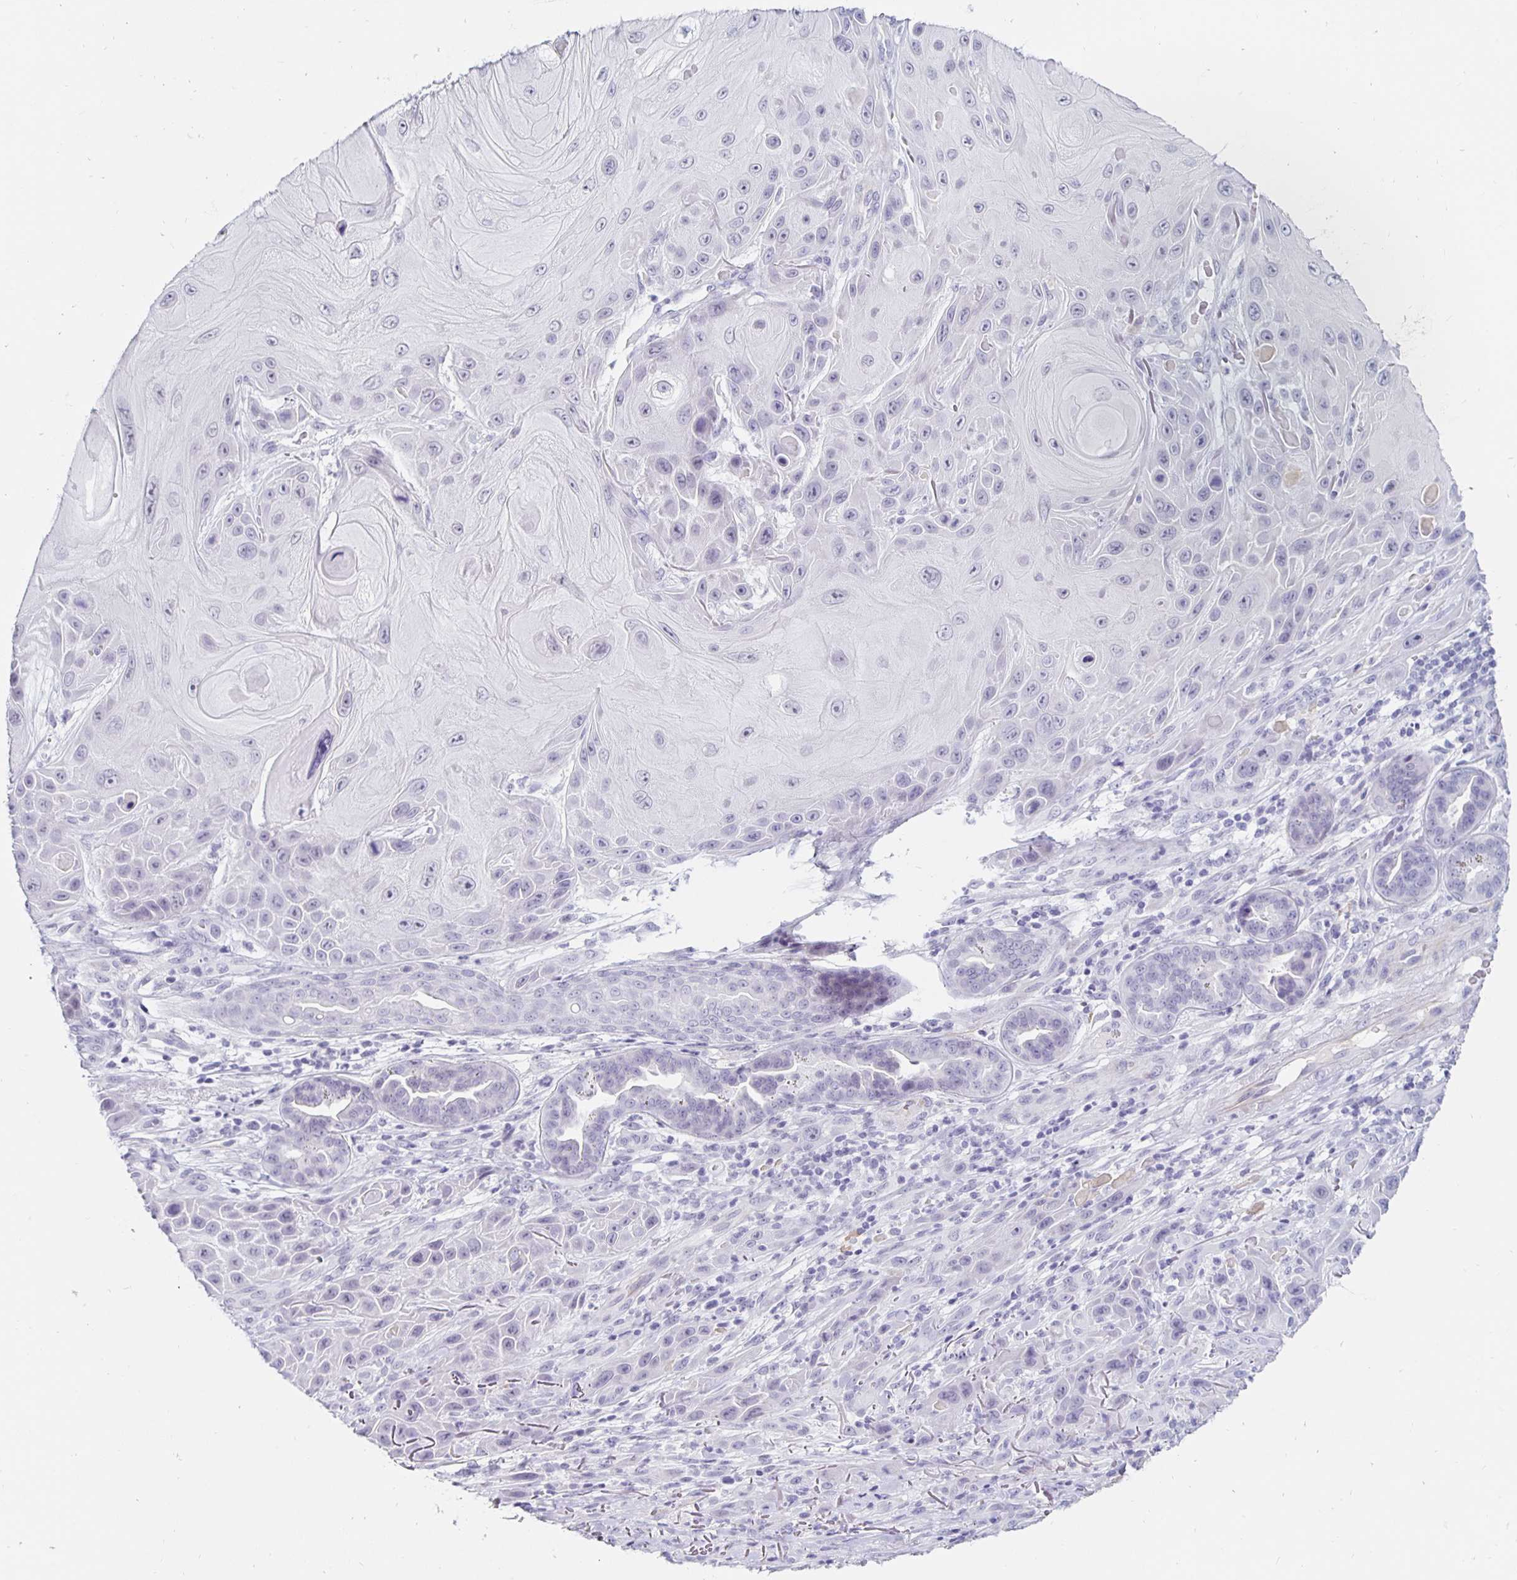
{"staining": {"intensity": "negative", "quantity": "none", "location": "none"}, "tissue": "skin cancer", "cell_type": "Tumor cells", "image_type": "cancer", "snomed": [{"axis": "morphology", "description": "Squamous cell carcinoma, NOS"}, {"axis": "topography", "description": "Skin"}], "caption": "An image of human skin squamous cell carcinoma is negative for staining in tumor cells.", "gene": "KCNQ2", "patient": {"sex": "female", "age": 94}}